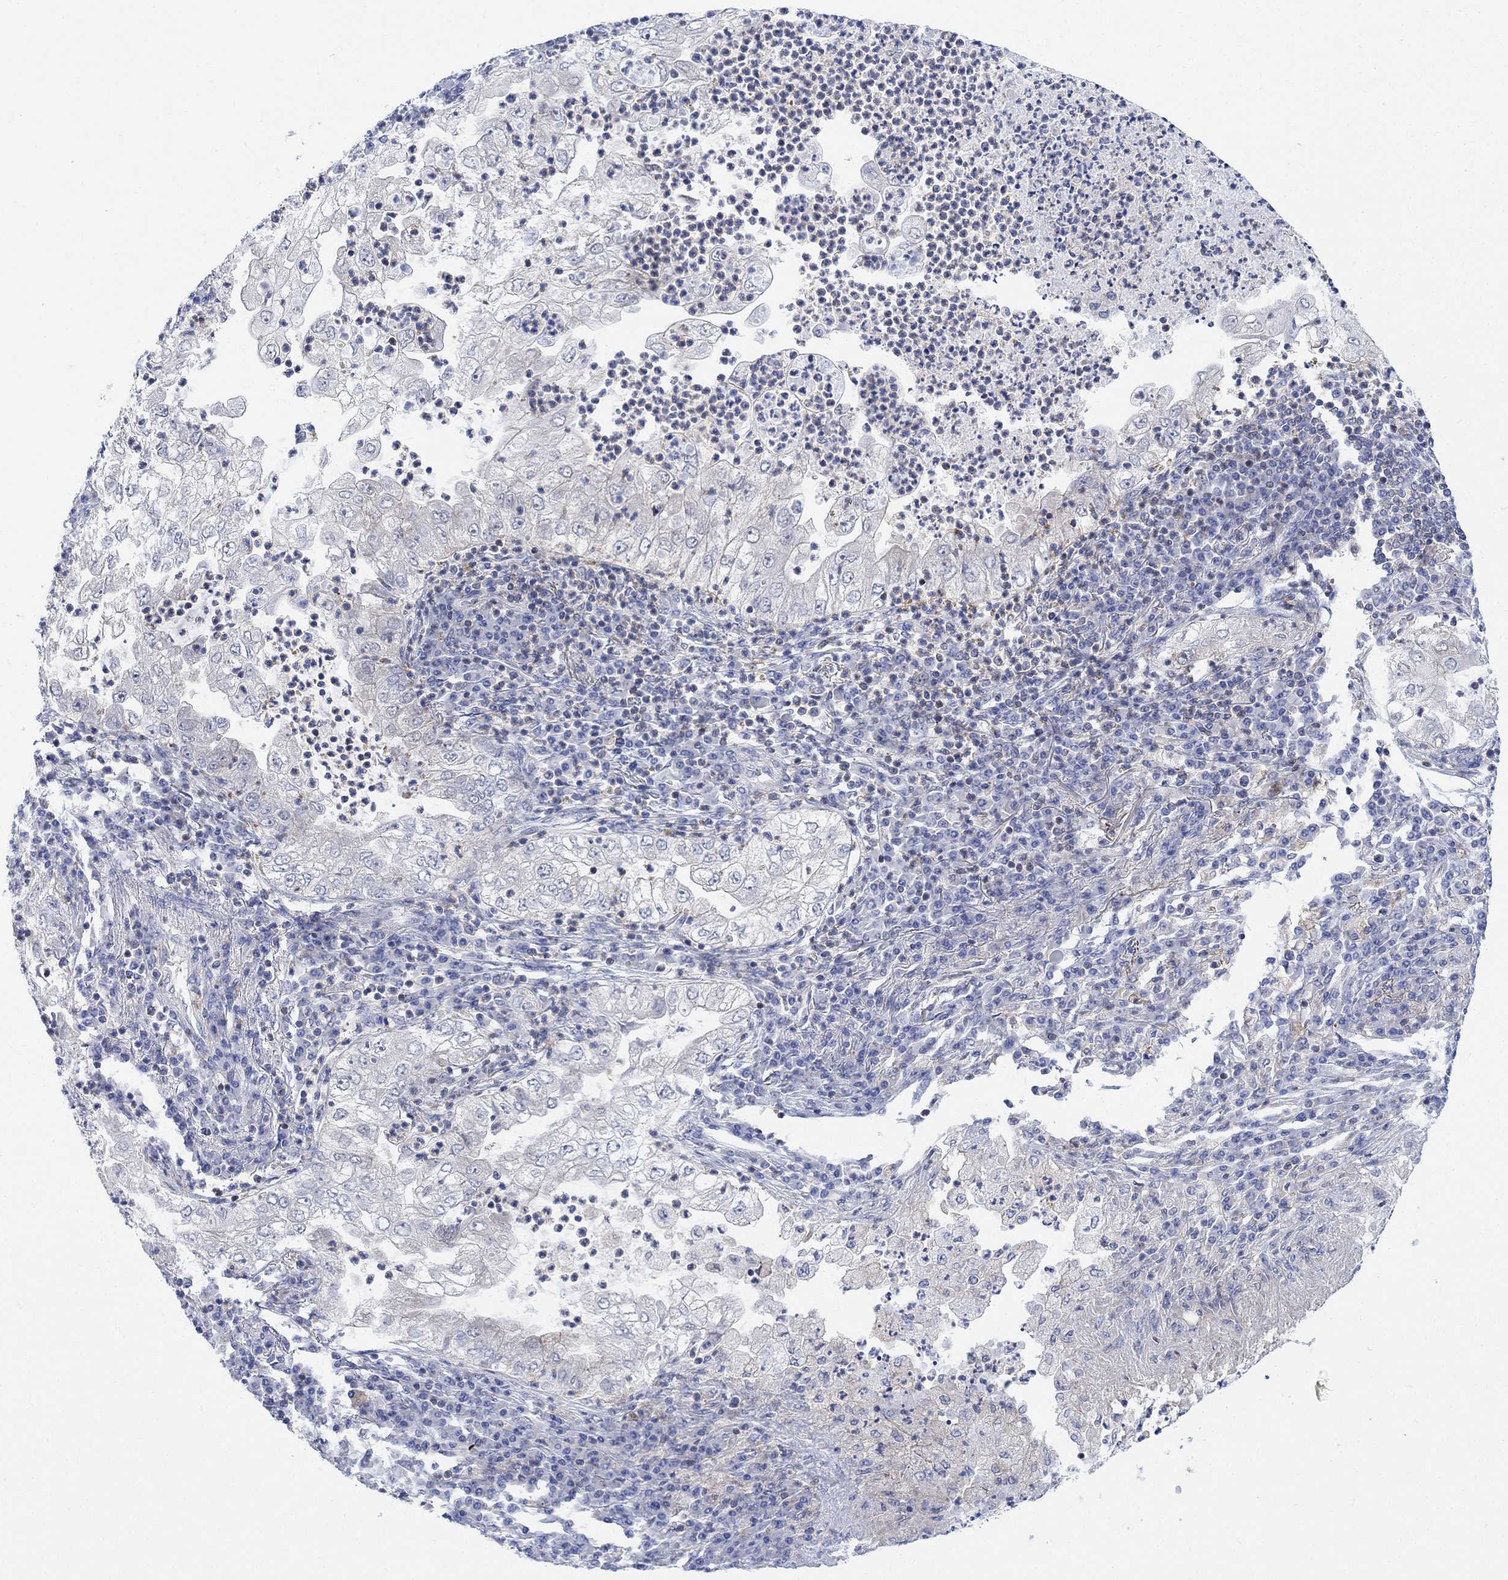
{"staining": {"intensity": "negative", "quantity": "none", "location": "none"}, "tissue": "lung cancer", "cell_type": "Tumor cells", "image_type": "cancer", "snomed": [{"axis": "morphology", "description": "Adenocarcinoma, NOS"}, {"axis": "topography", "description": "Lung"}], "caption": "This is an immunohistochemistry (IHC) image of human adenocarcinoma (lung). There is no expression in tumor cells.", "gene": "ARSK", "patient": {"sex": "female", "age": 73}}